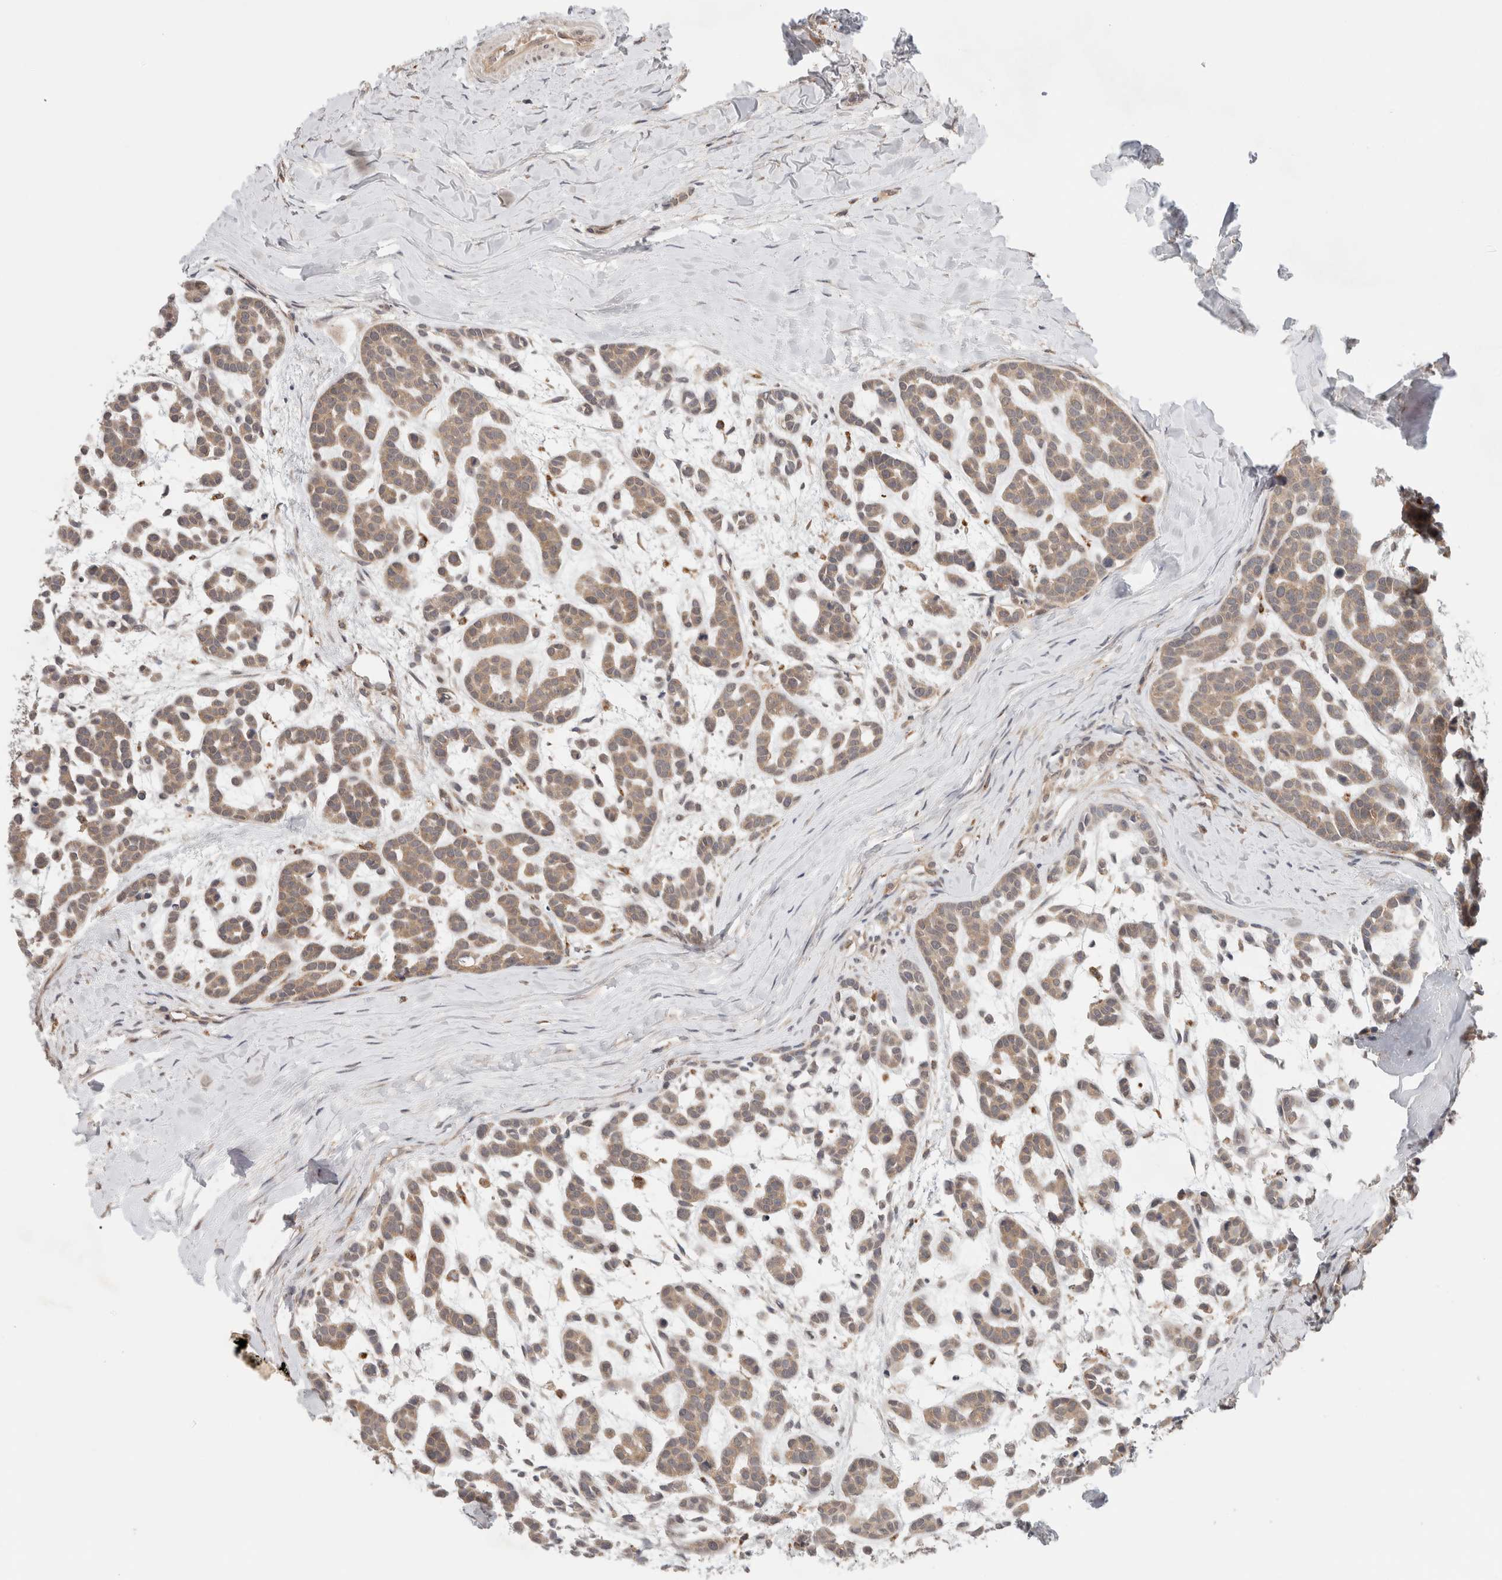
{"staining": {"intensity": "weak", "quantity": ">75%", "location": "cytoplasmic/membranous"}, "tissue": "head and neck cancer", "cell_type": "Tumor cells", "image_type": "cancer", "snomed": [{"axis": "morphology", "description": "Adenocarcinoma, NOS"}, {"axis": "morphology", "description": "Adenoma, NOS"}, {"axis": "topography", "description": "Head-Neck"}], "caption": "Weak cytoplasmic/membranous expression is present in about >75% of tumor cells in head and neck cancer (adenoma).", "gene": "SGK1", "patient": {"sex": "female", "age": 55}}